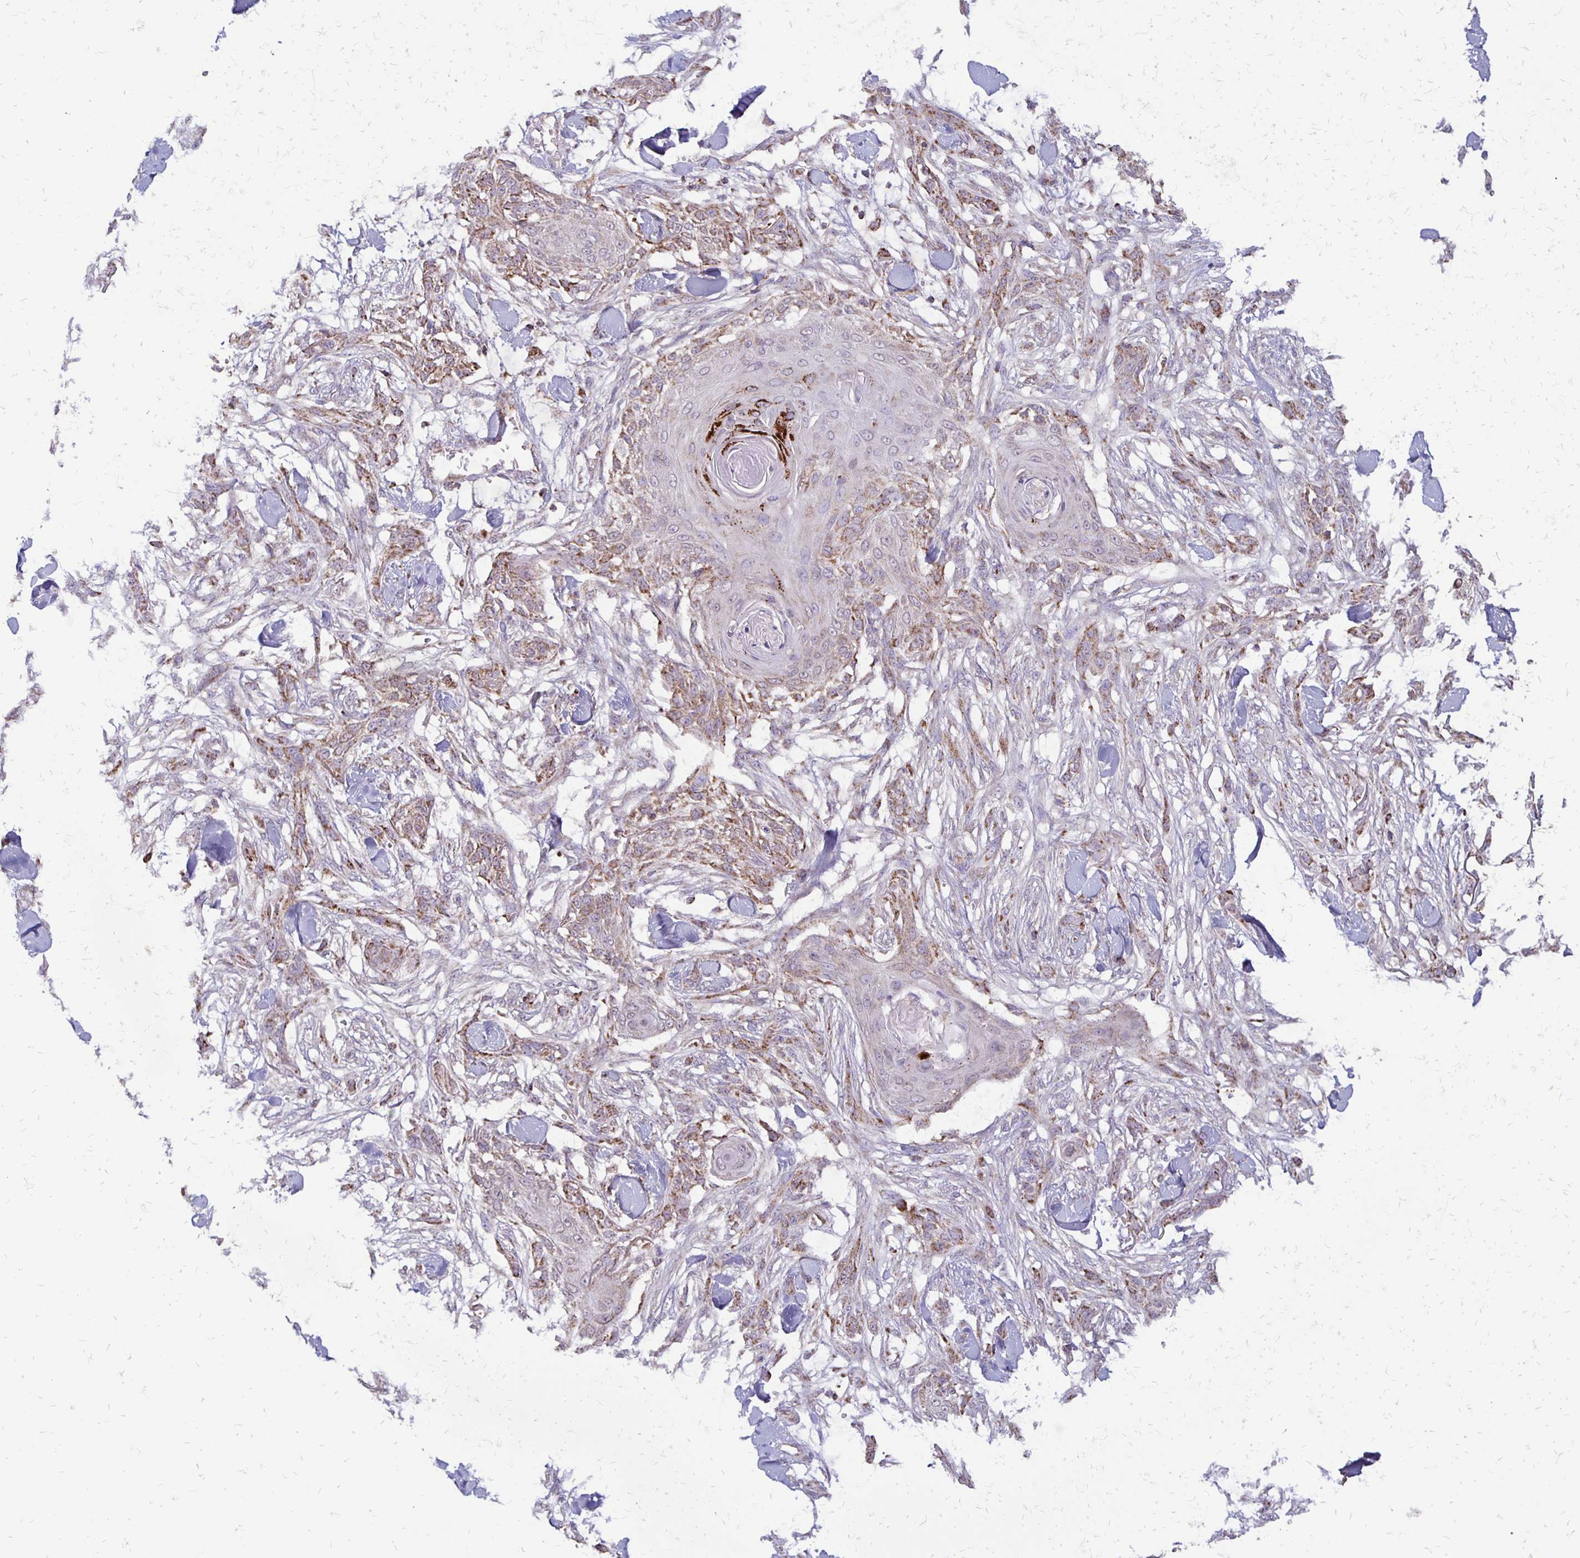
{"staining": {"intensity": "moderate", "quantity": "25%-75%", "location": "cytoplasmic/membranous"}, "tissue": "skin cancer", "cell_type": "Tumor cells", "image_type": "cancer", "snomed": [{"axis": "morphology", "description": "Squamous cell carcinoma, NOS"}, {"axis": "topography", "description": "Skin"}], "caption": "Immunohistochemical staining of skin cancer displays medium levels of moderate cytoplasmic/membranous protein staining in about 25%-75% of tumor cells.", "gene": "IER3", "patient": {"sex": "female", "age": 59}}